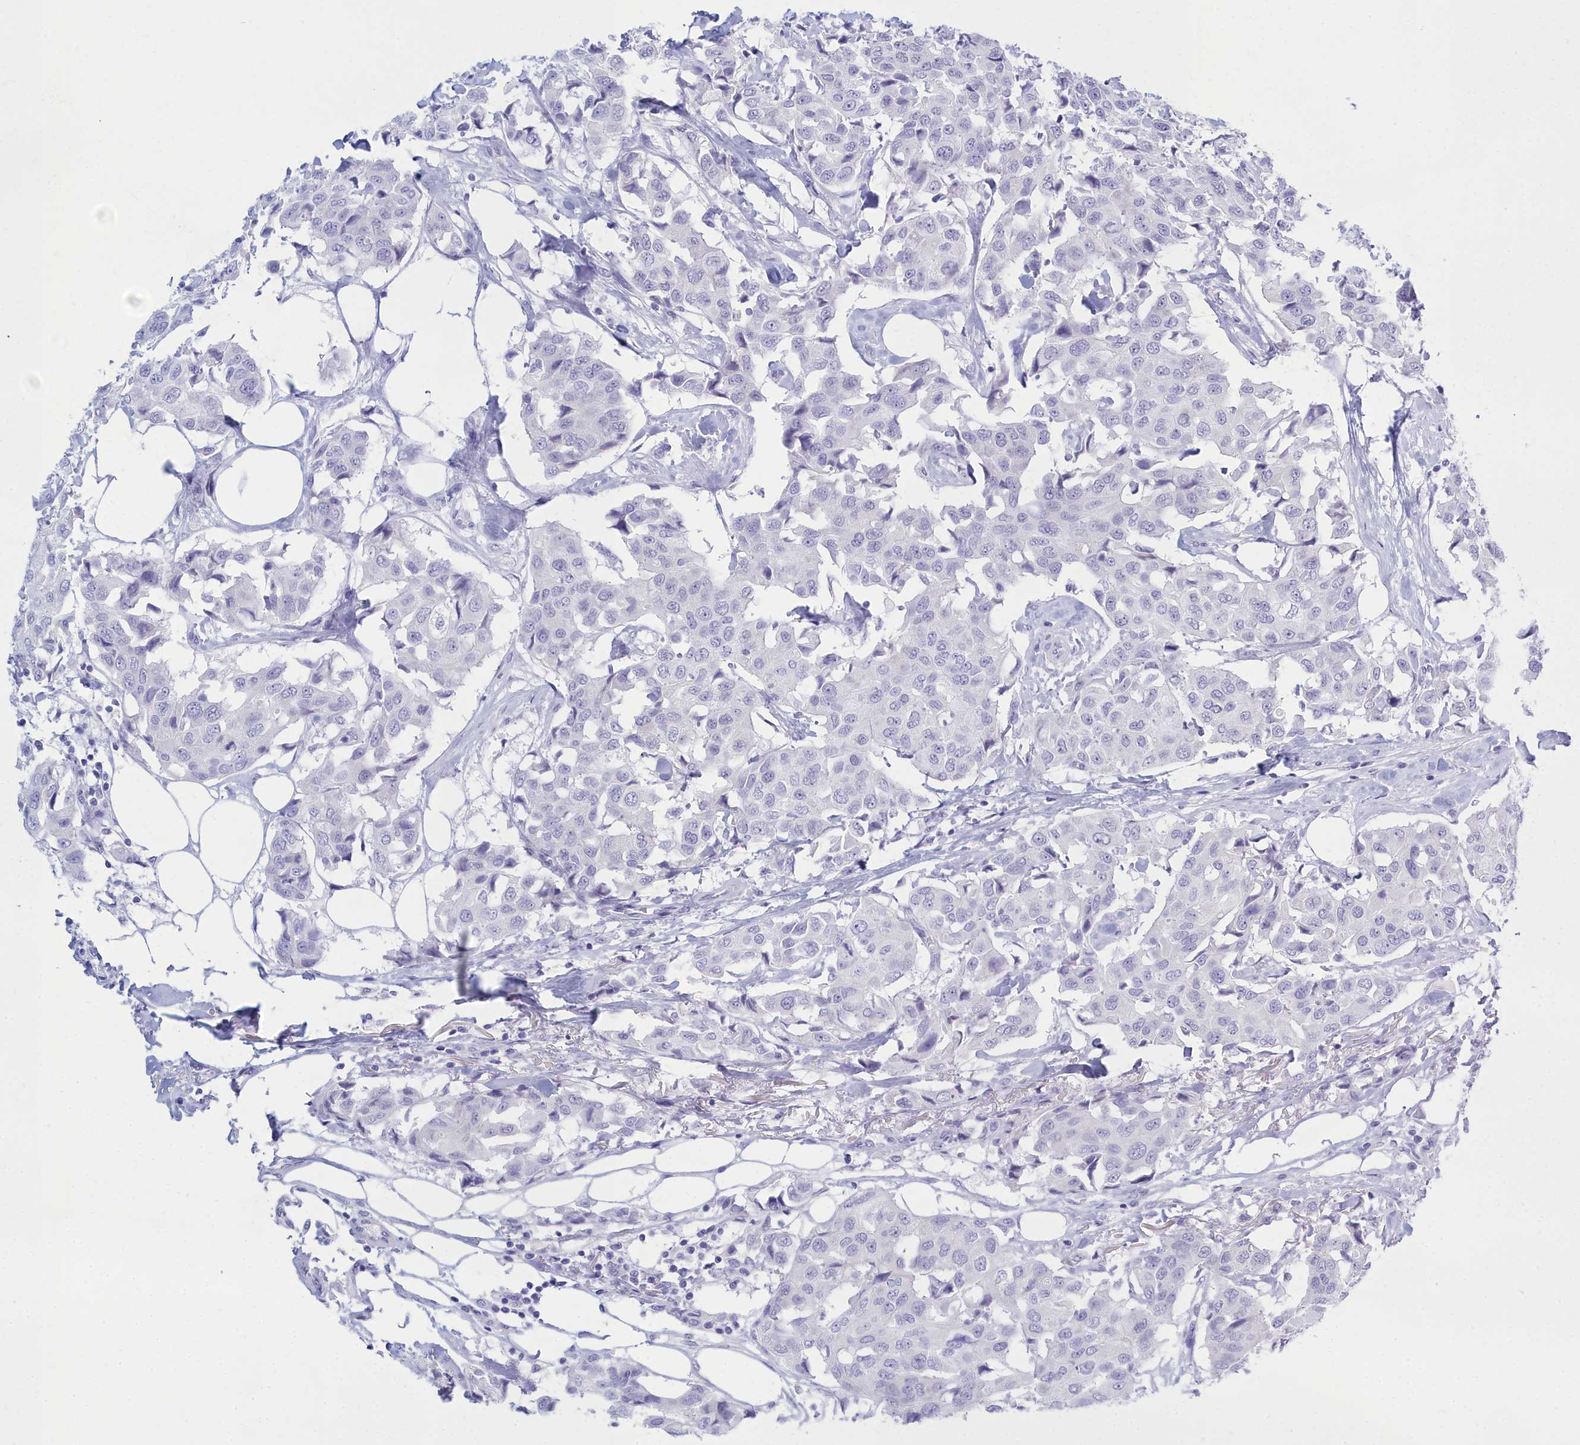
{"staining": {"intensity": "negative", "quantity": "none", "location": "none"}, "tissue": "breast cancer", "cell_type": "Tumor cells", "image_type": "cancer", "snomed": [{"axis": "morphology", "description": "Duct carcinoma"}, {"axis": "topography", "description": "Breast"}], "caption": "Micrograph shows no significant protein staining in tumor cells of breast cancer.", "gene": "TMEM97", "patient": {"sex": "female", "age": 80}}